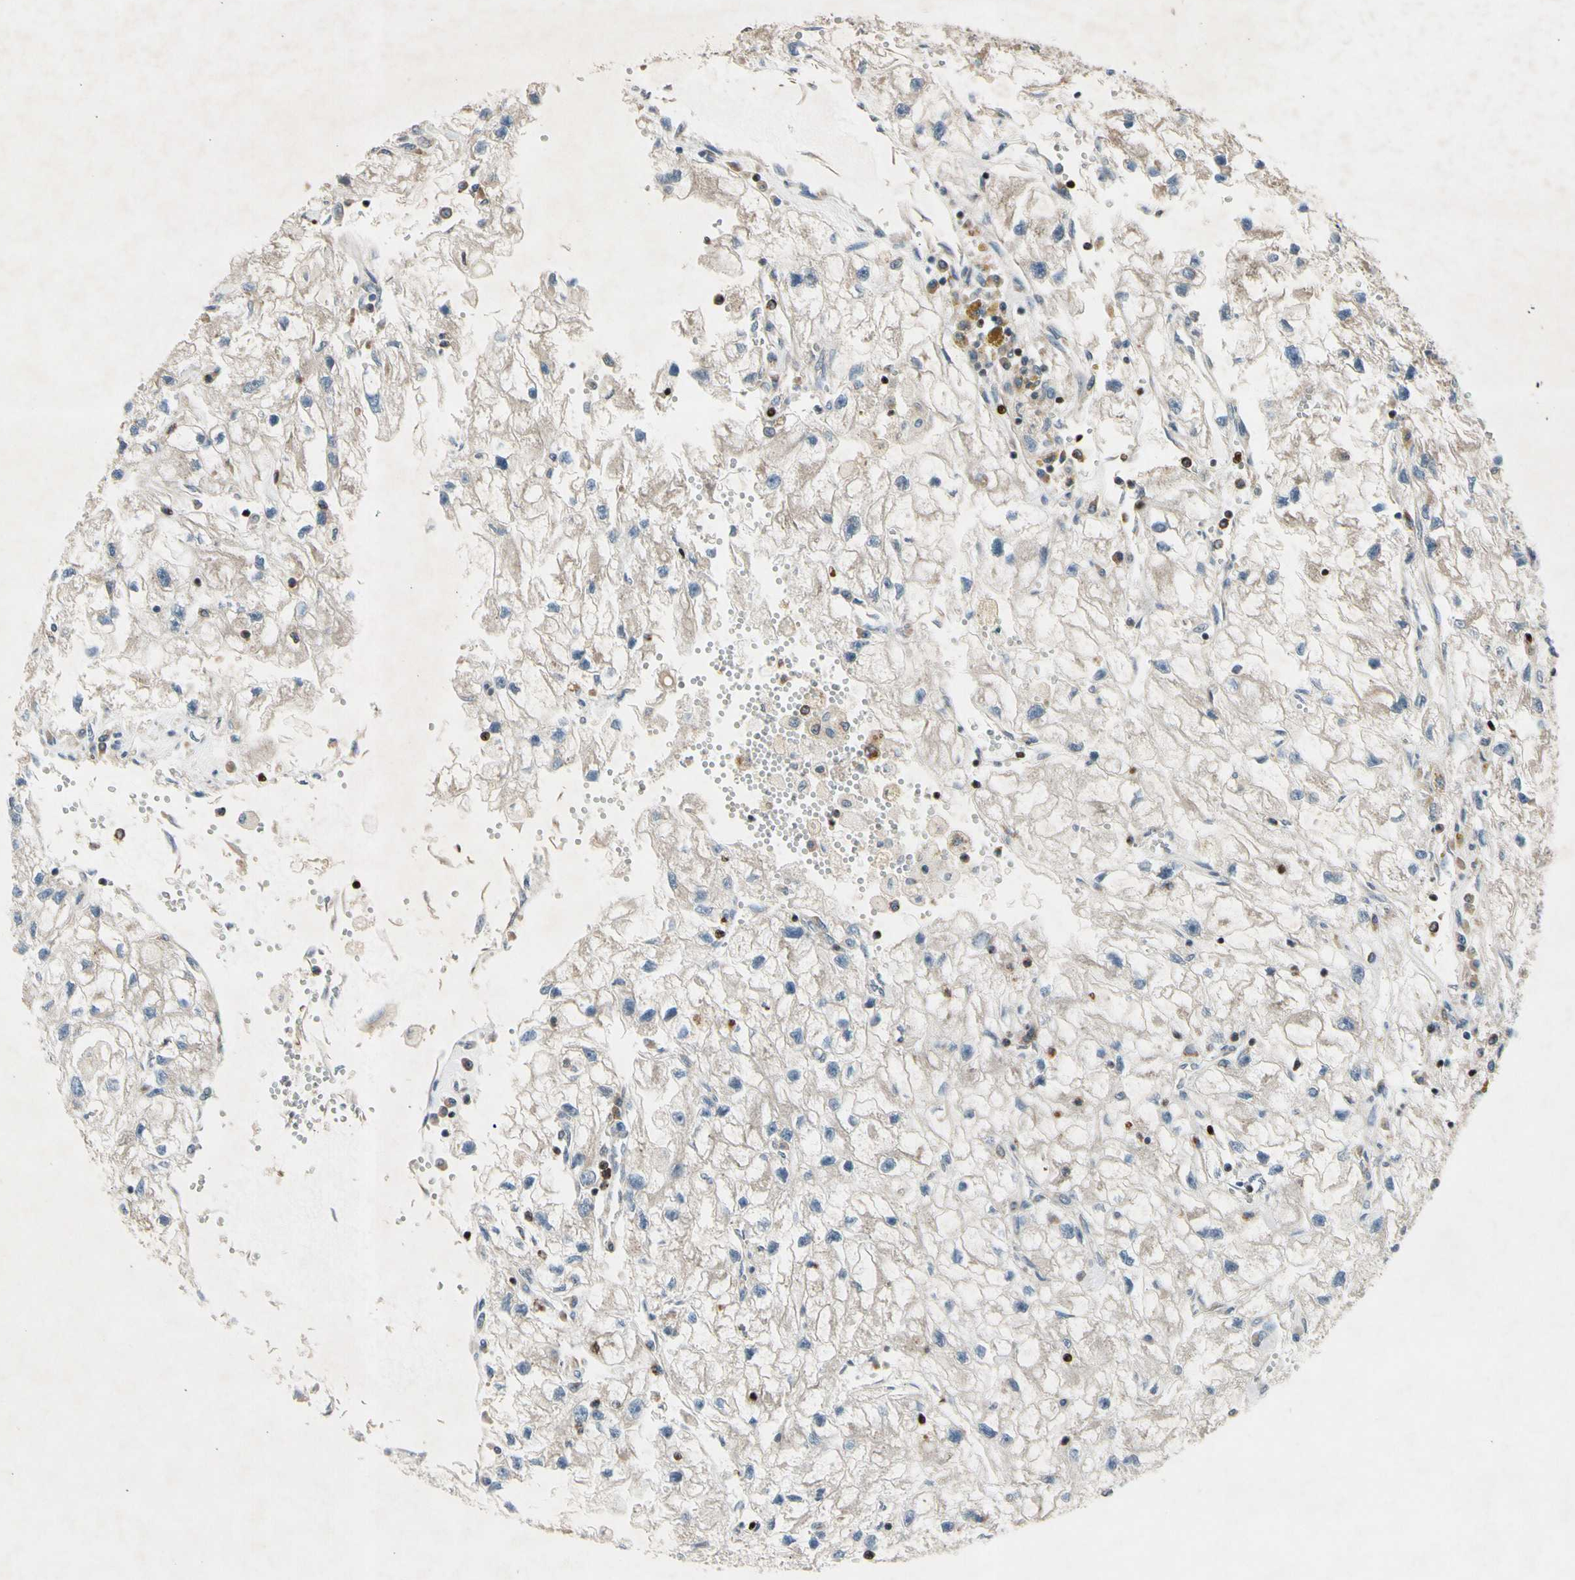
{"staining": {"intensity": "weak", "quantity": ">75%", "location": "cytoplasmic/membranous"}, "tissue": "renal cancer", "cell_type": "Tumor cells", "image_type": "cancer", "snomed": [{"axis": "morphology", "description": "Adenocarcinoma, NOS"}, {"axis": "topography", "description": "Kidney"}], "caption": "Tumor cells reveal low levels of weak cytoplasmic/membranous positivity in about >75% of cells in human renal cancer (adenocarcinoma). Using DAB (3,3'-diaminobenzidine) (brown) and hematoxylin (blue) stains, captured at high magnification using brightfield microscopy.", "gene": "TBX21", "patient": {"sex": "female", "age": 70}}